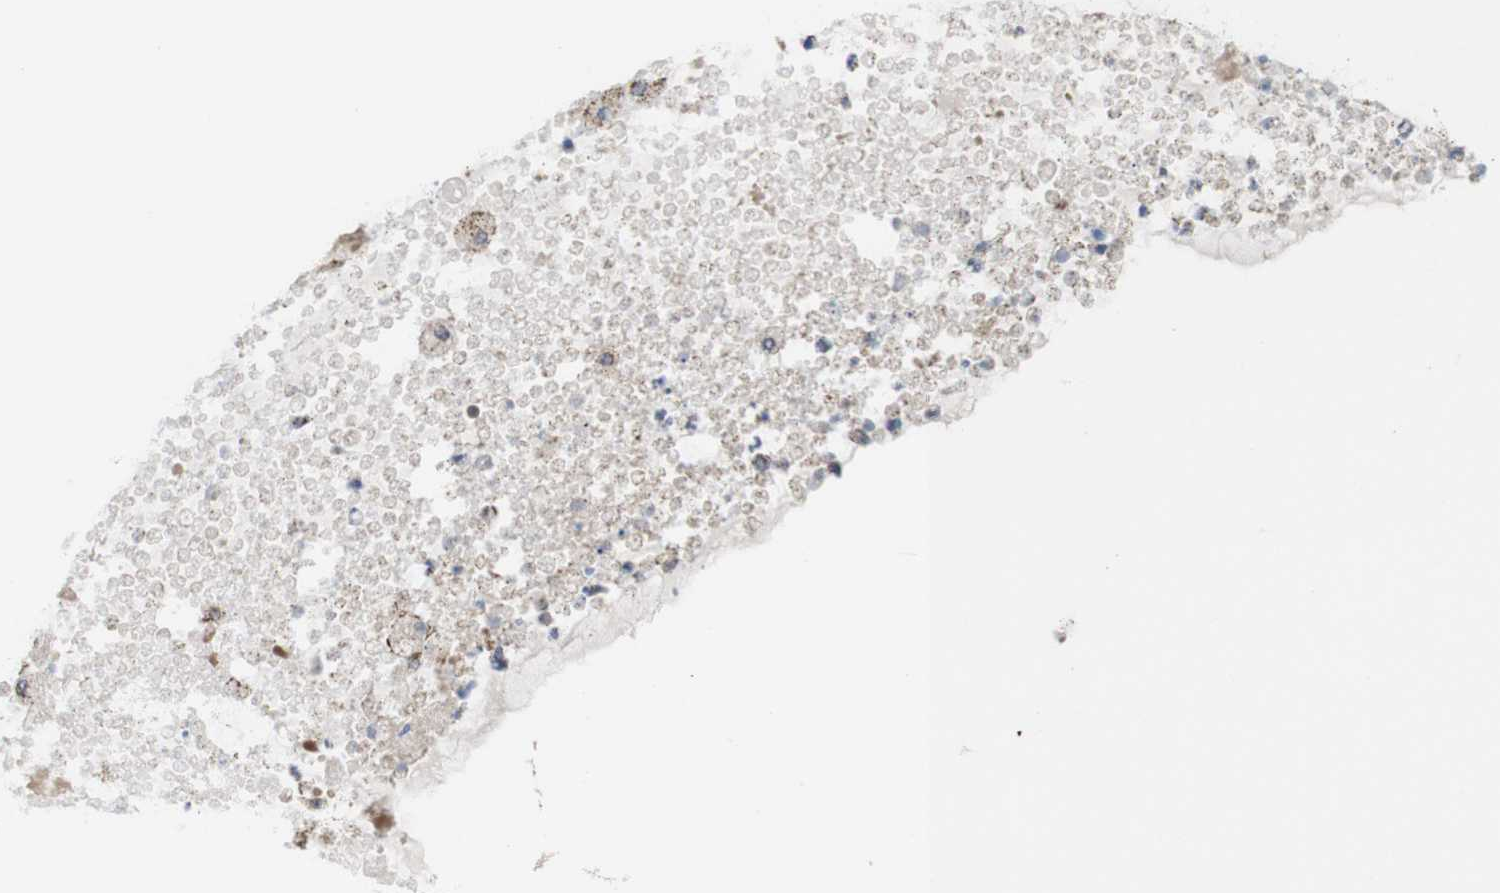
{"staining": {"intensity": "weak", "quantity": "25%-75%", "location": "cytoplasmic/membranous"}, "tissue": "ovarian cancer", "cell_type": "Tumor cells", "image_type": "cancer", "snomed": [{"axis": "morphology", "description": "Cystadenocarcinoma, mucinous, NOS"}, {"axis": "topography", "description": "Ovary"}], "caption": "Immunohistochemistry (IHC) histopathology image of human ovarian cancer stained for a protein (brown), which exhibits low levels of weak cytoplasmic/membranous positivity in approximately 25%-75% of tumor cells.", "gene": "PTPRR", "patient": {"sex": "female", "age": 80}}